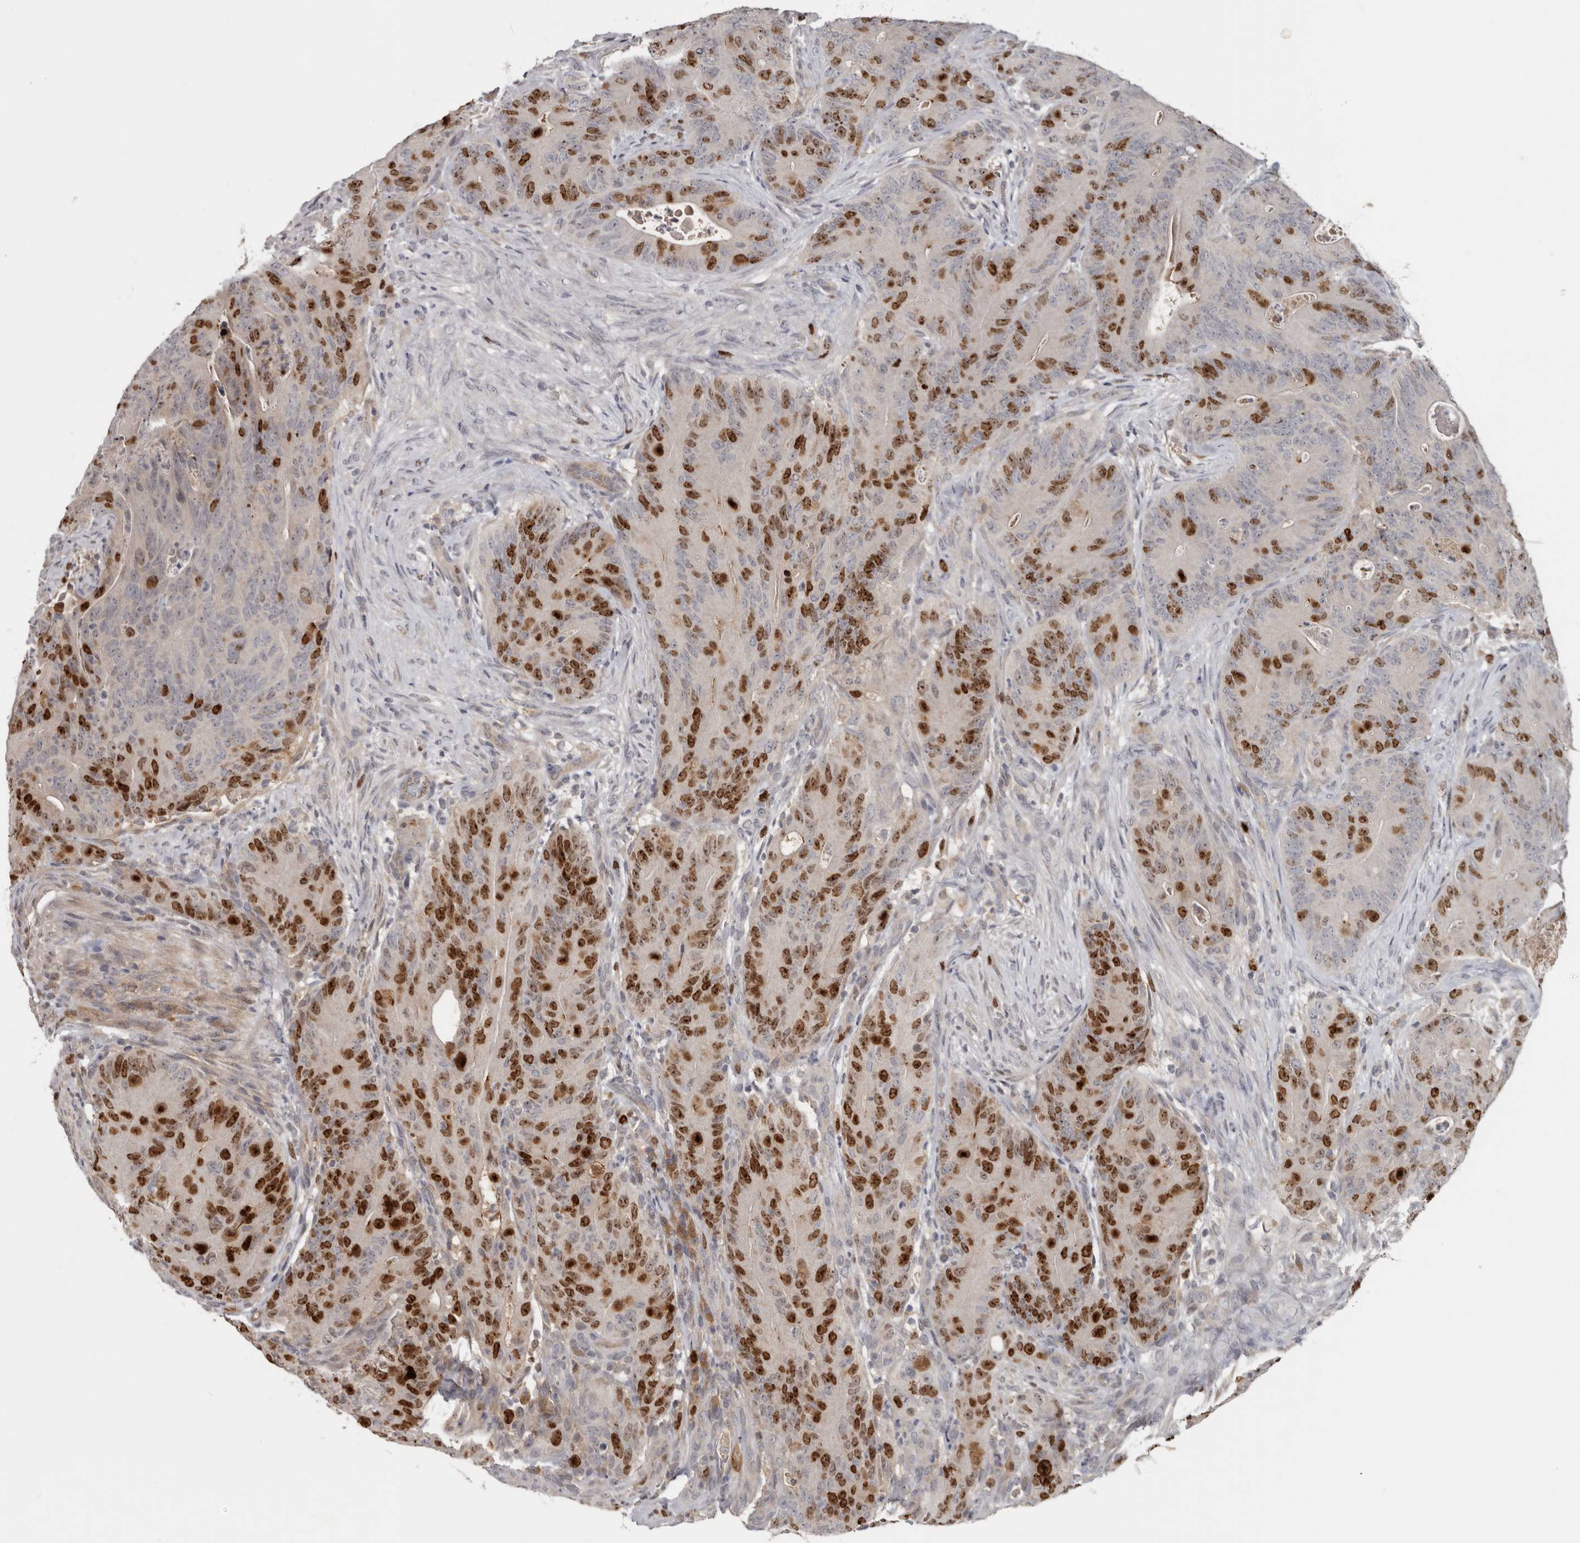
{"staining": {"intensity": "strong", "quantity": "25%-75%", "location": "nuclear"}, "tissue": "colorectal cancer", "cell_type": "Tumor cells", "image_type": "cancer", "snomed": [{"axis": "morphology", "description": "Normal tissue, NOS"}, {"axis": "topography", "description": "Colon"}], "caption": "This photomicrograph shows immunohistochemistry (IHC) staining of human colorectal cancer, with high strong nuclear positivity in about 25%-75% of tumor cells.", "gene": "CDCA8", "patient": {"sex": "female", "age": 82}}